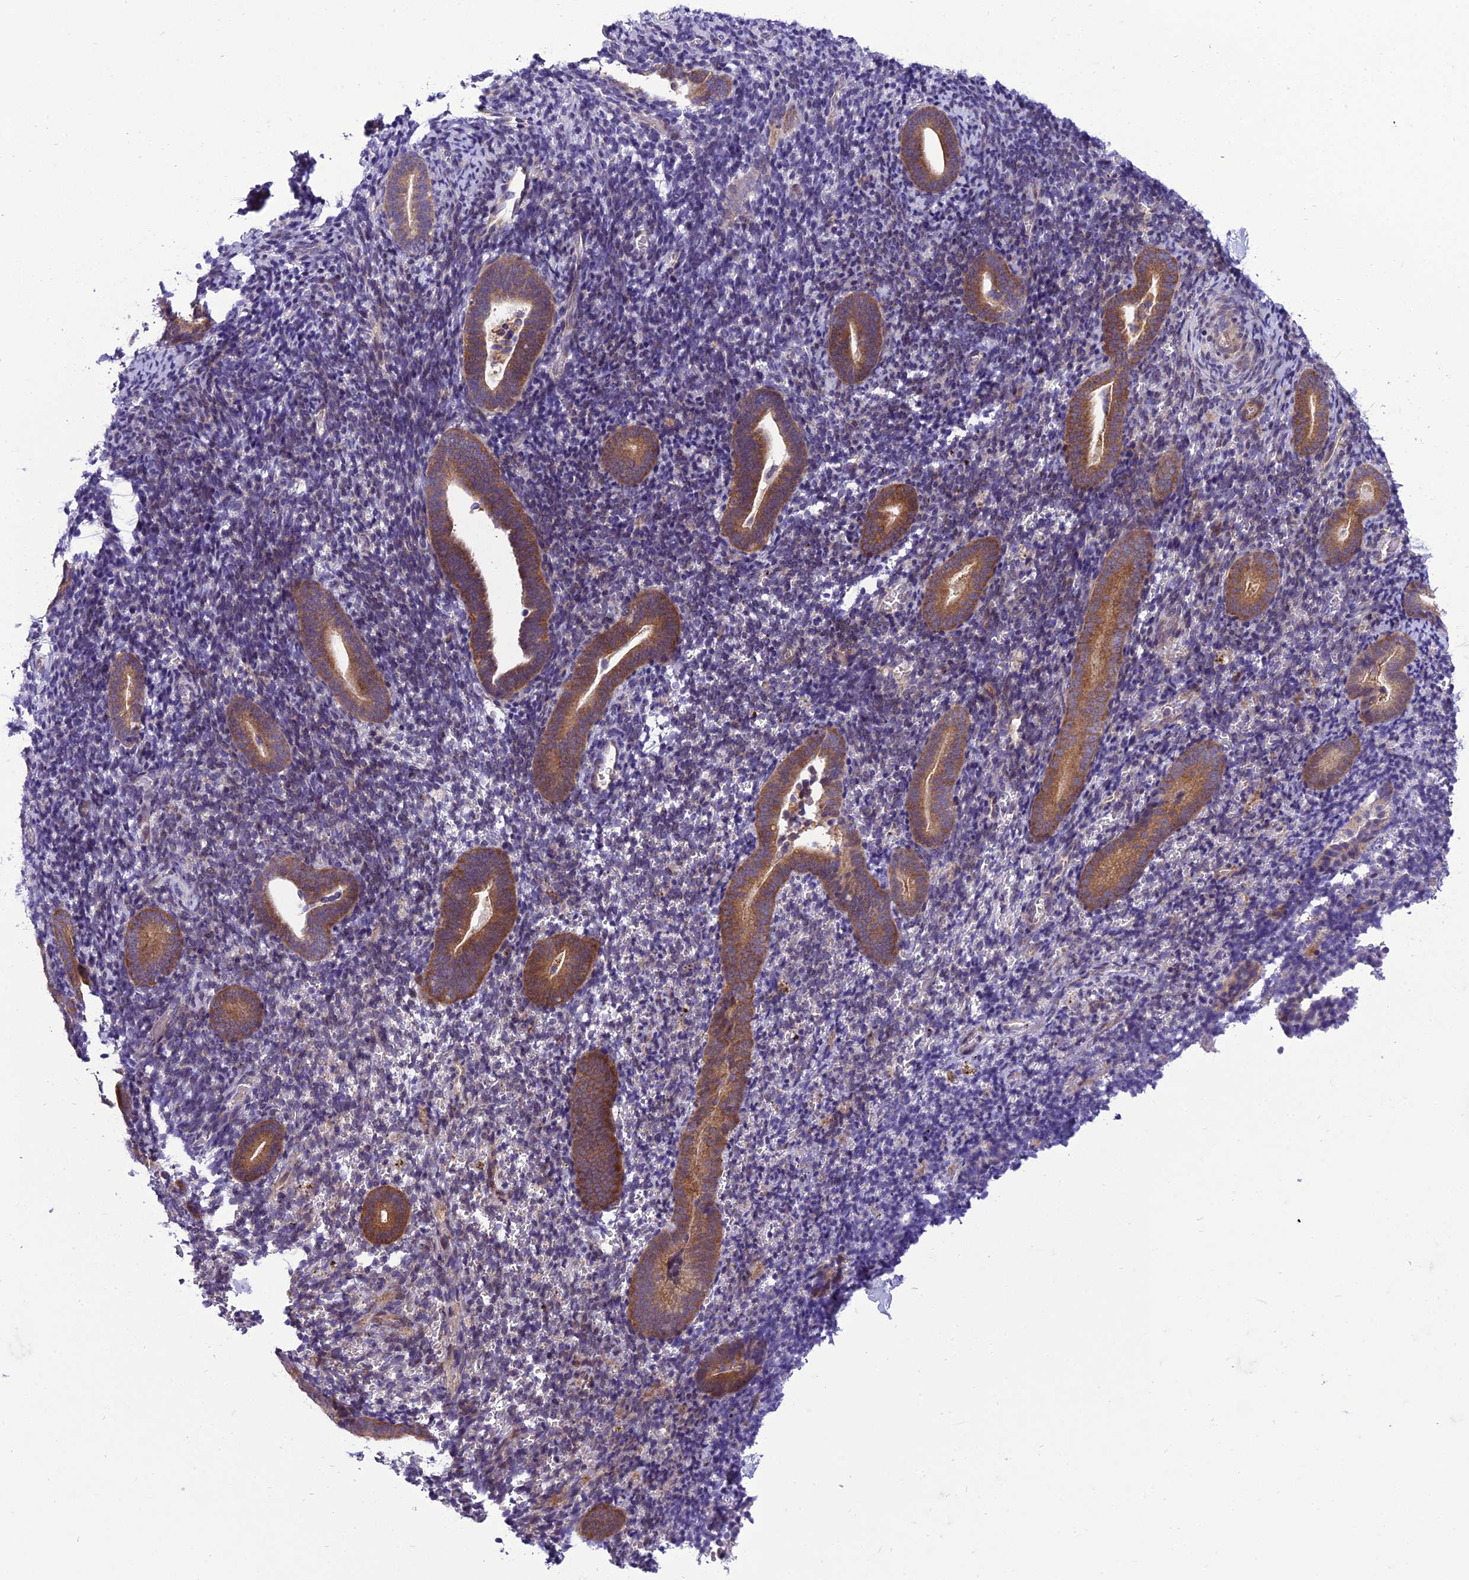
{"staining": {"intensity": "negative", "quantity": "none", "location": "none"}, "tissue": "endometrium", "cell_type": "Cells in endometrial stroma", "image_type": "normal", "snomed": [{"axis": "morphology", "description": "Normal tissue, NOS"}, {"axis": "topography", "description": "Endometrium"}], "caption": "Immunohistochemistry image of normal endometrium: human endometrium stained with DAB (3,3'-diaminobenzidine) reveals no significant protein staining in cells in endometrial stroma. Brightfield microscopy of immunohistochemistry stained with DAB (3,3'-diaminobenzidine) (brown) and hematoxylin (blue), captured at high magnification.", "gene": "GAB4", "patient": {"sex": "female", "age": 51}}